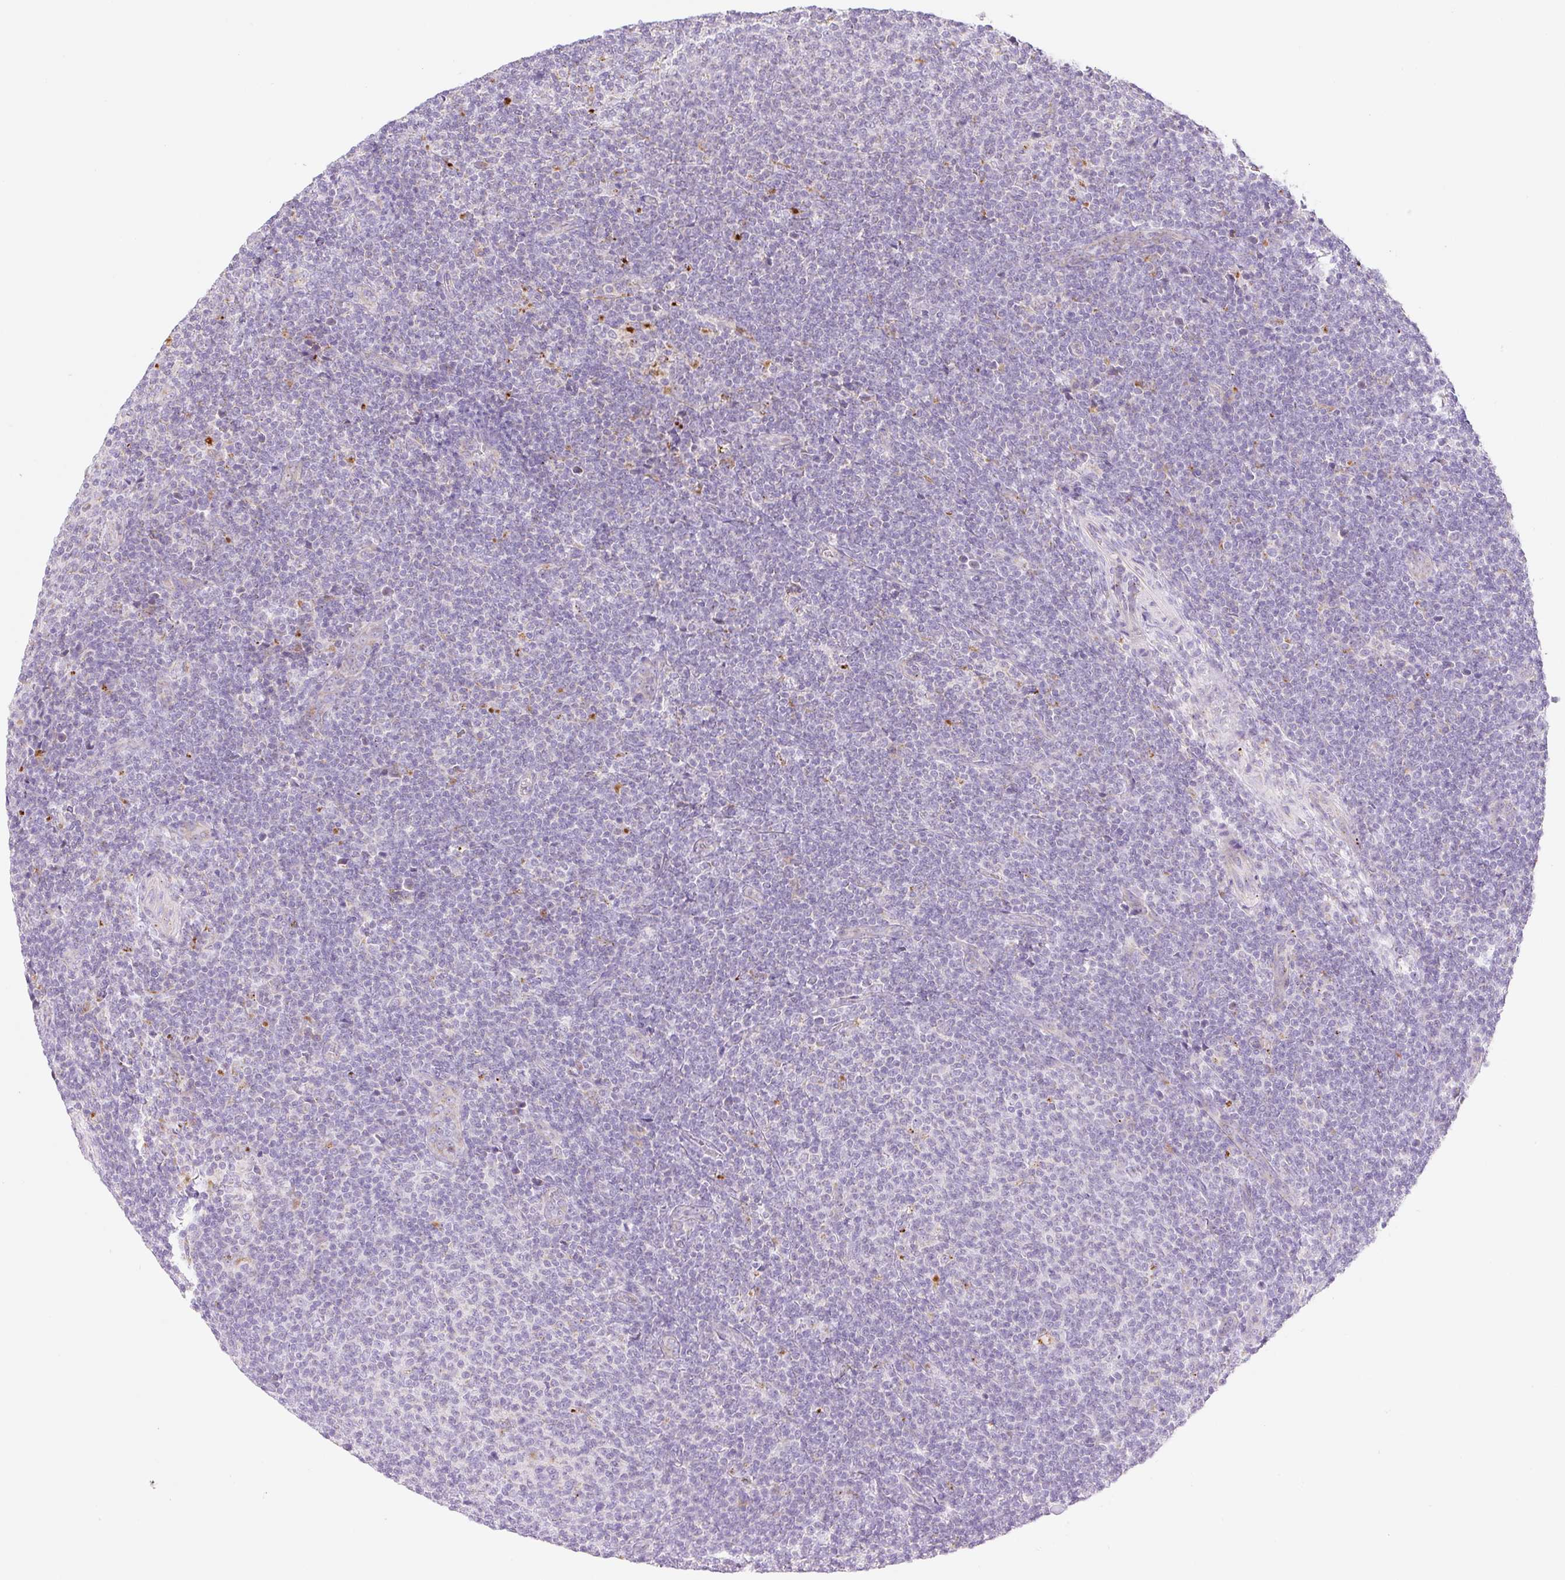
{"staining": {"intensity": "negative", "quantity": "none", "location": "none"}, "tissue": "lymphoma", "cell_type": "Tumor cells", "image_type": "cancer", "snomed": [{"axis": "morphology", "description": "Malignant lymphoma, non-Hodgkin's type, Low grade"}, {"axis": "topography", "description": "Lymph node"}], "caption": "This histopathology image is of low-grade malignant lymphoma, non-Hodgkin's type stained with immunohistochemistry (IHC) to label a protein in brown with the nuclei are counter-stained blue. There is no positivity in tumor cells.", "gene": "CLEC3A", "patient": {"sex": "male", "age": 66}}